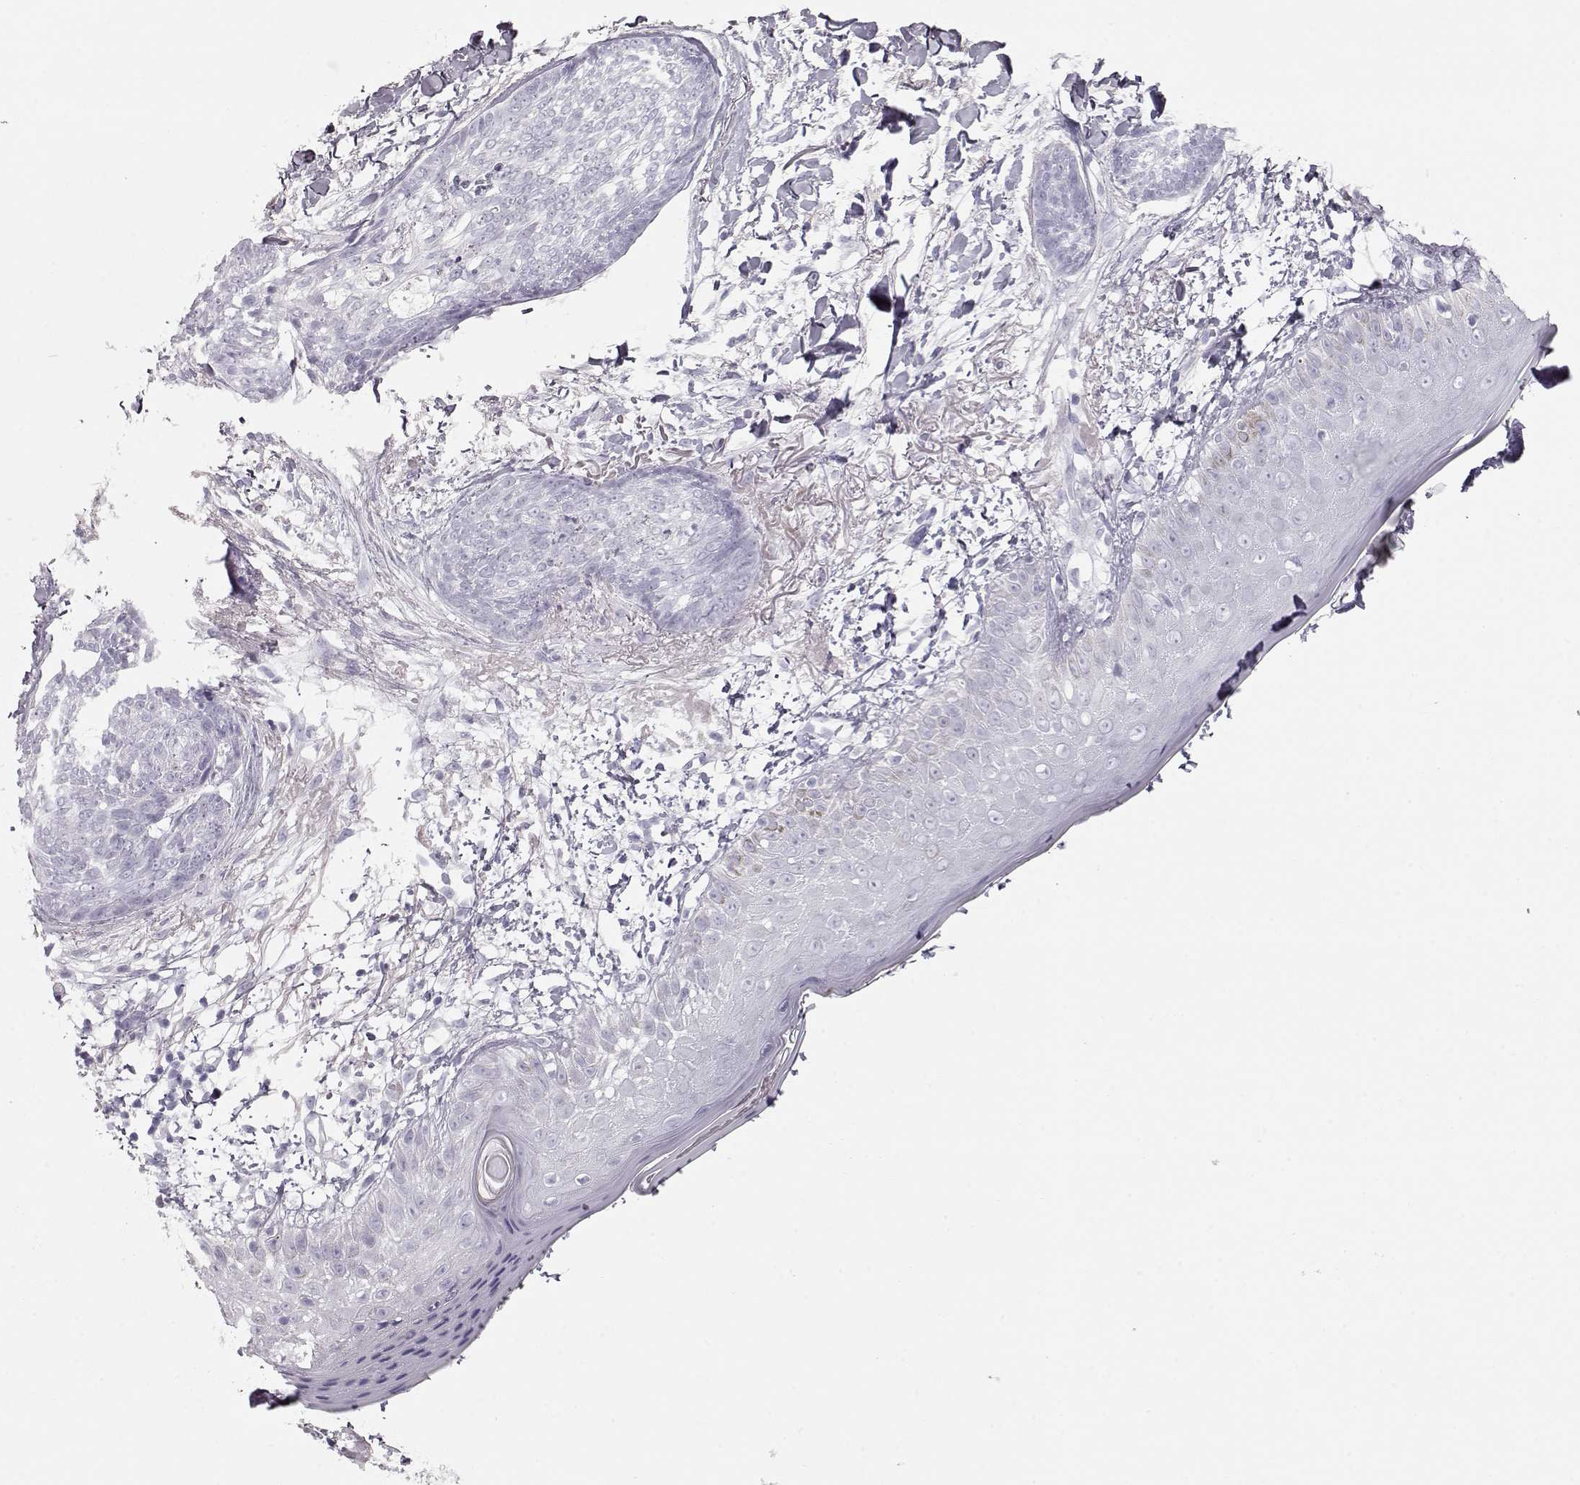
{"staining": {"intensity": "negative", "quantity": "none", "location": "none"}, "tissue": "skin cancer", "cell_type": "Tumor cells", "image_type": "cancer", "snomed": [{"axis": "morphology", "description": "Normal tissue, NOS"}, {"axis": "morphology", "description": "Basal cell carcinoma"}, {"axis": "topography", "description": "Skin"}], "caption": "A histopathology image of skin cancer (basal cell carcinoma) stained for a protein displays no brown staining in tumor cells.", "gene": "MIP", "patient": {"sex": "male", "age": 84}}